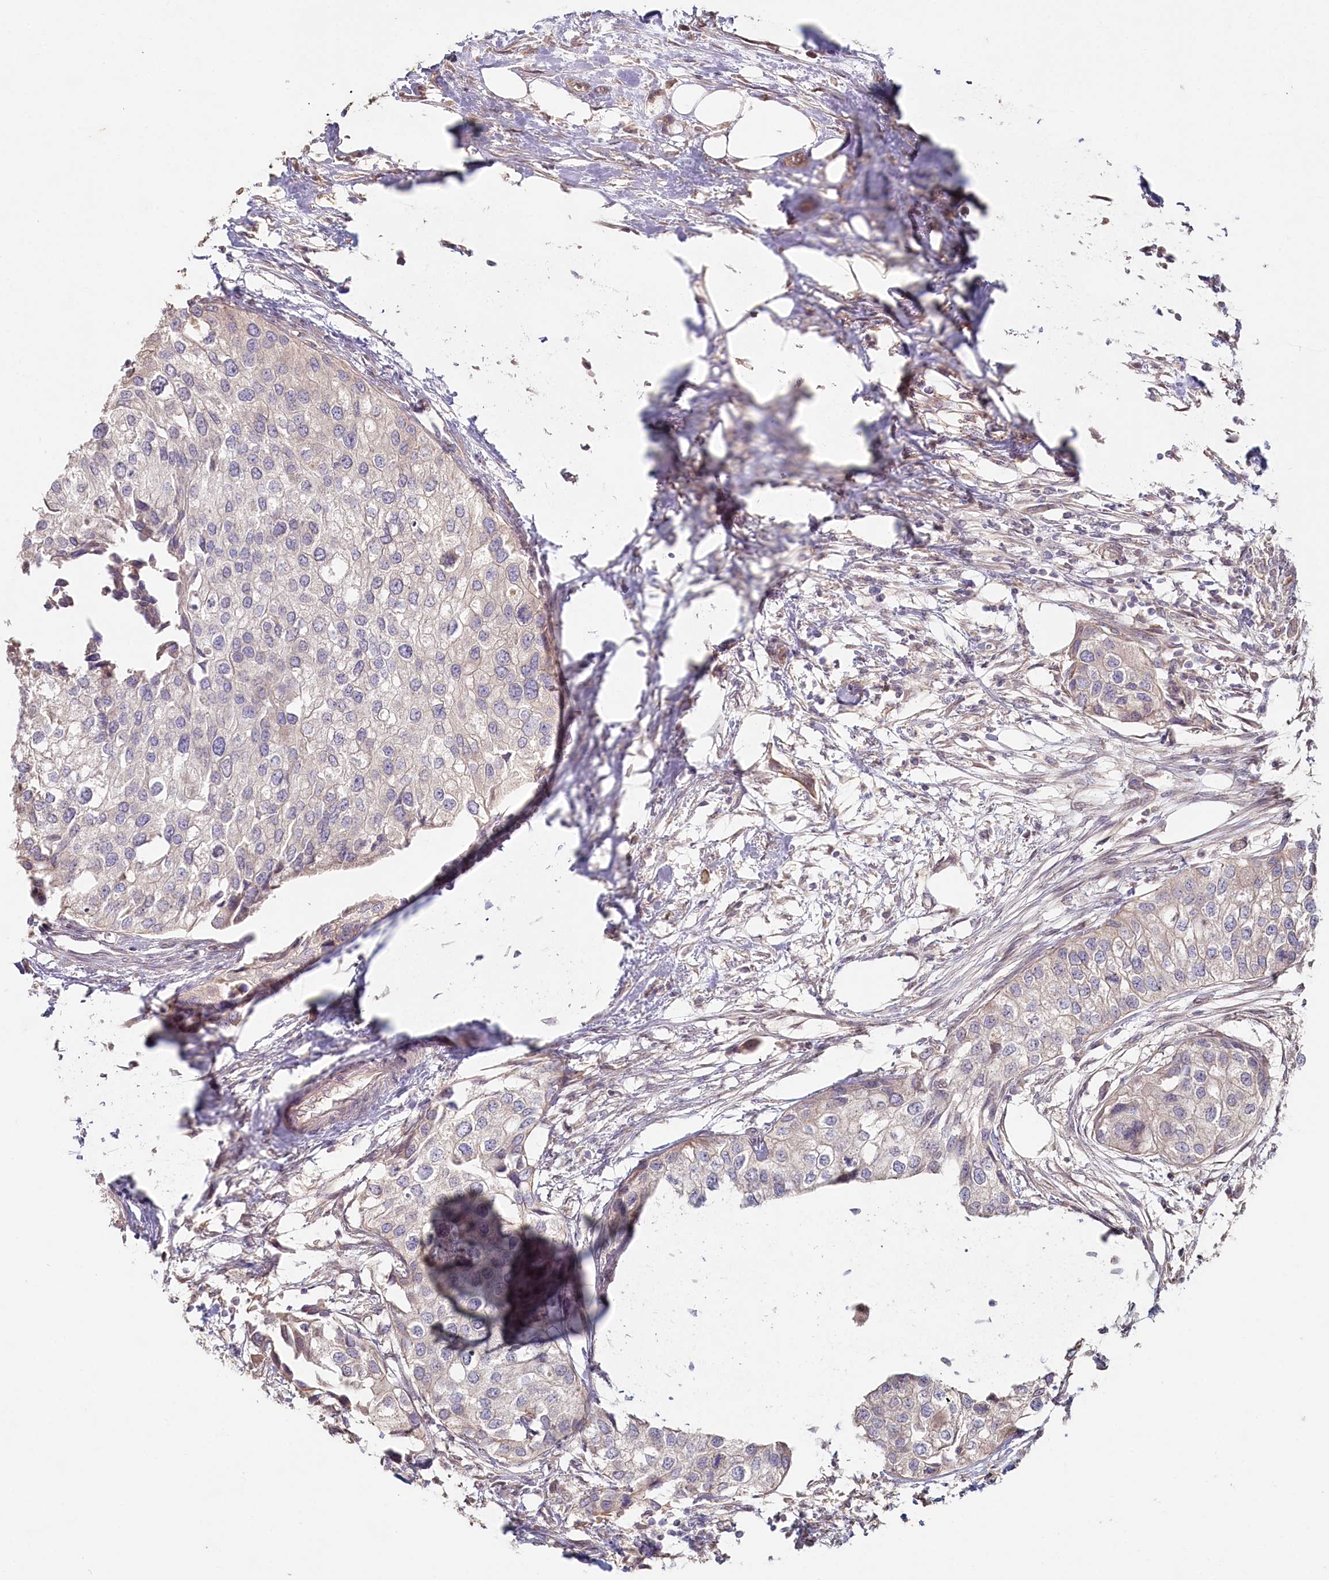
{"staining": {"intensity": "negative", "quantity": "none", "location": "none"}, "tissue": "urothelial cancer", "cell_type": "Tumor cells", "image_type": "cancer", "snomed": [{"axis": "morphology", "description": "Urothelial carcinoma, High grade"}, {"axis": "topography", "description": "Urinary bladder"}], "caption": "Immunohistochemical staining of urothelial carcinoma (high-grade) shows no significant positivity in tumor cells.", "gene": "TCHP", "patient": {"sex": "male", "age": 64}}